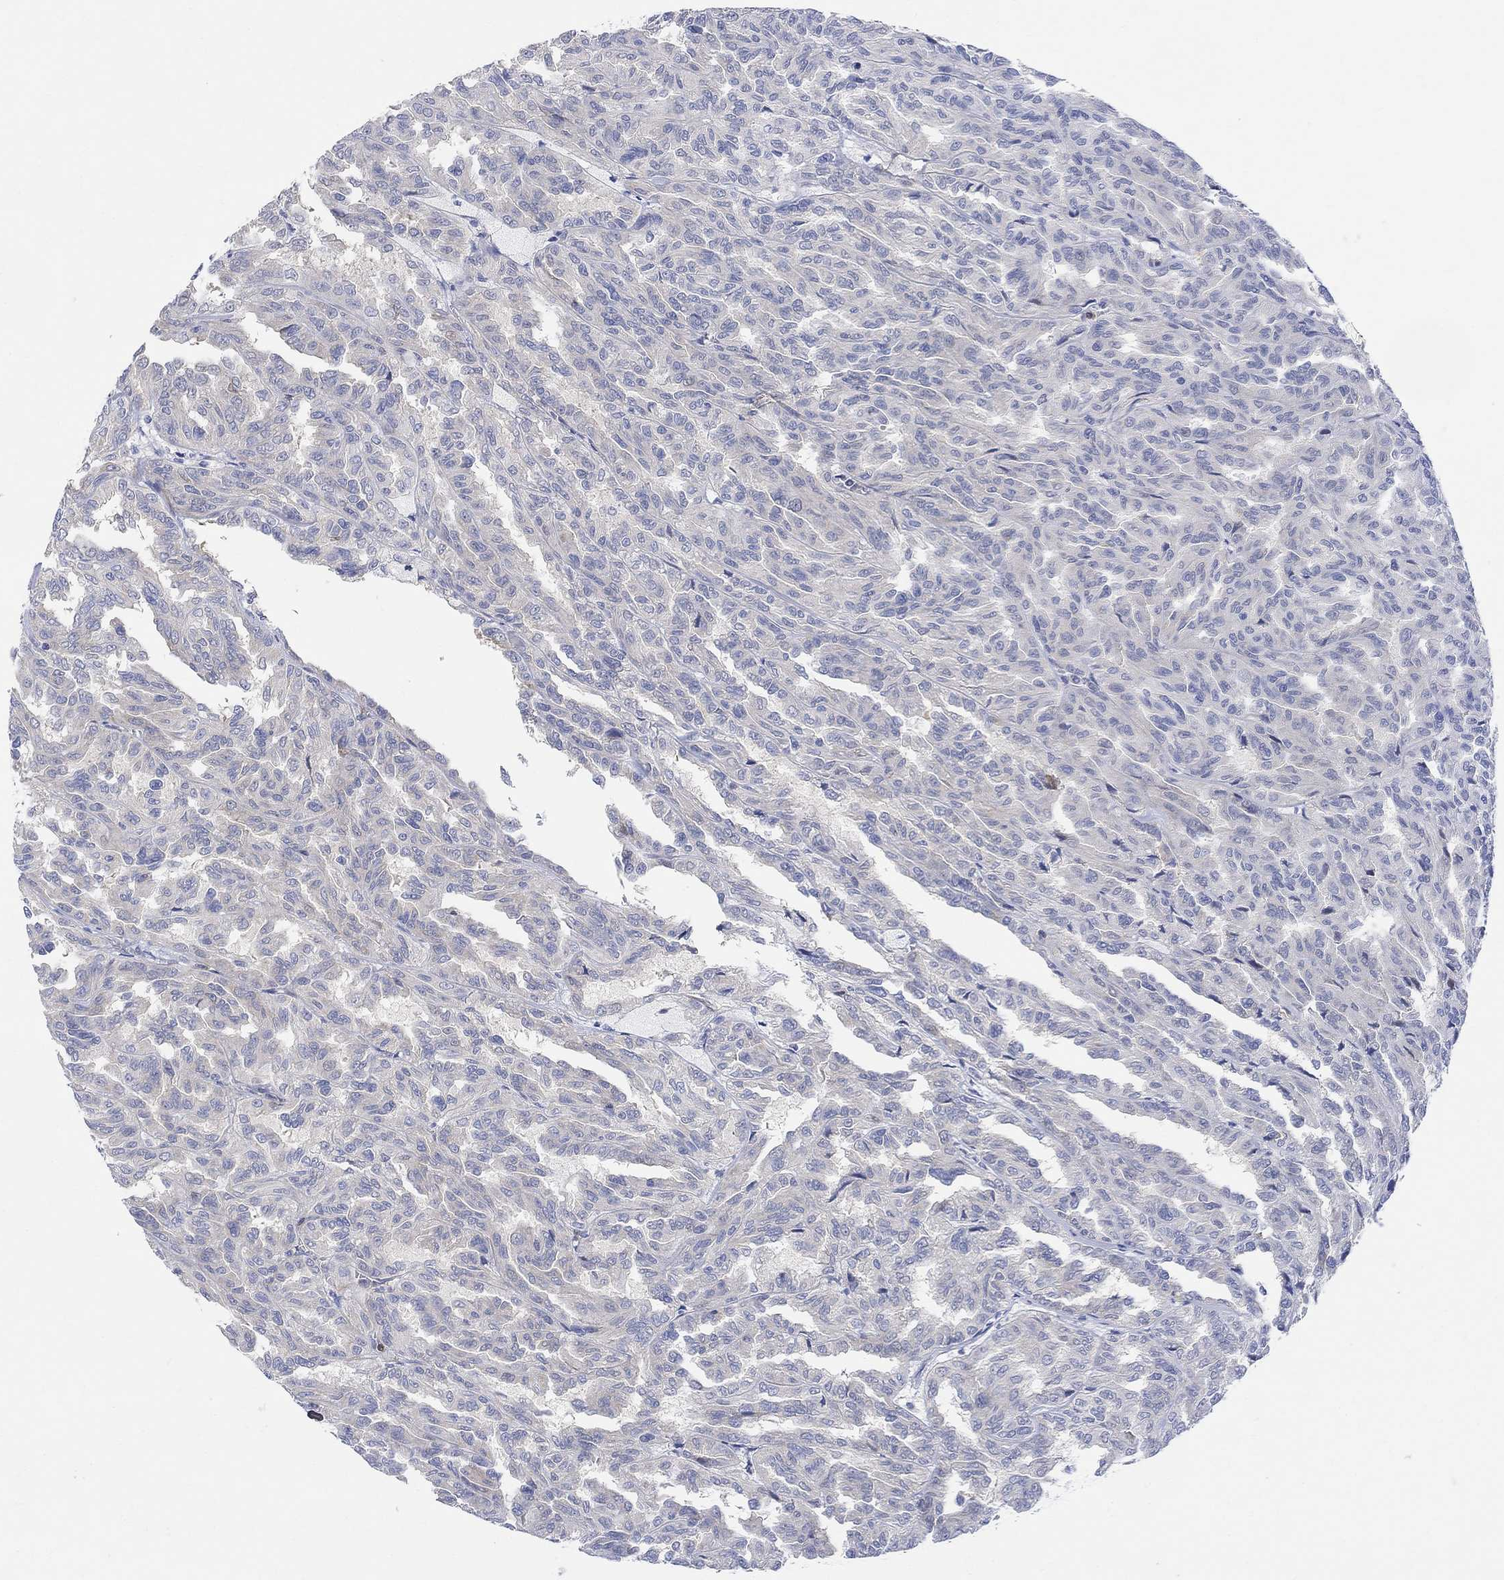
{"staining": {"intensity": "negative", "quantity": "none", "location": "none"}, "tissue": "renal cancer", "cell_type": "Tumor cells", "image_type": "cancer", "snomed": [{"axis": "morphology", "description": "Adenocarcinoma, NOS"}, {"axis": "topography", "description": "Kidney"}], "caption": "There is no significant positivity in tumor cells of renal cancer (adenocarcinoma).", "gene": "ARSK", "patient": {"sex": "male", "age": 79}}